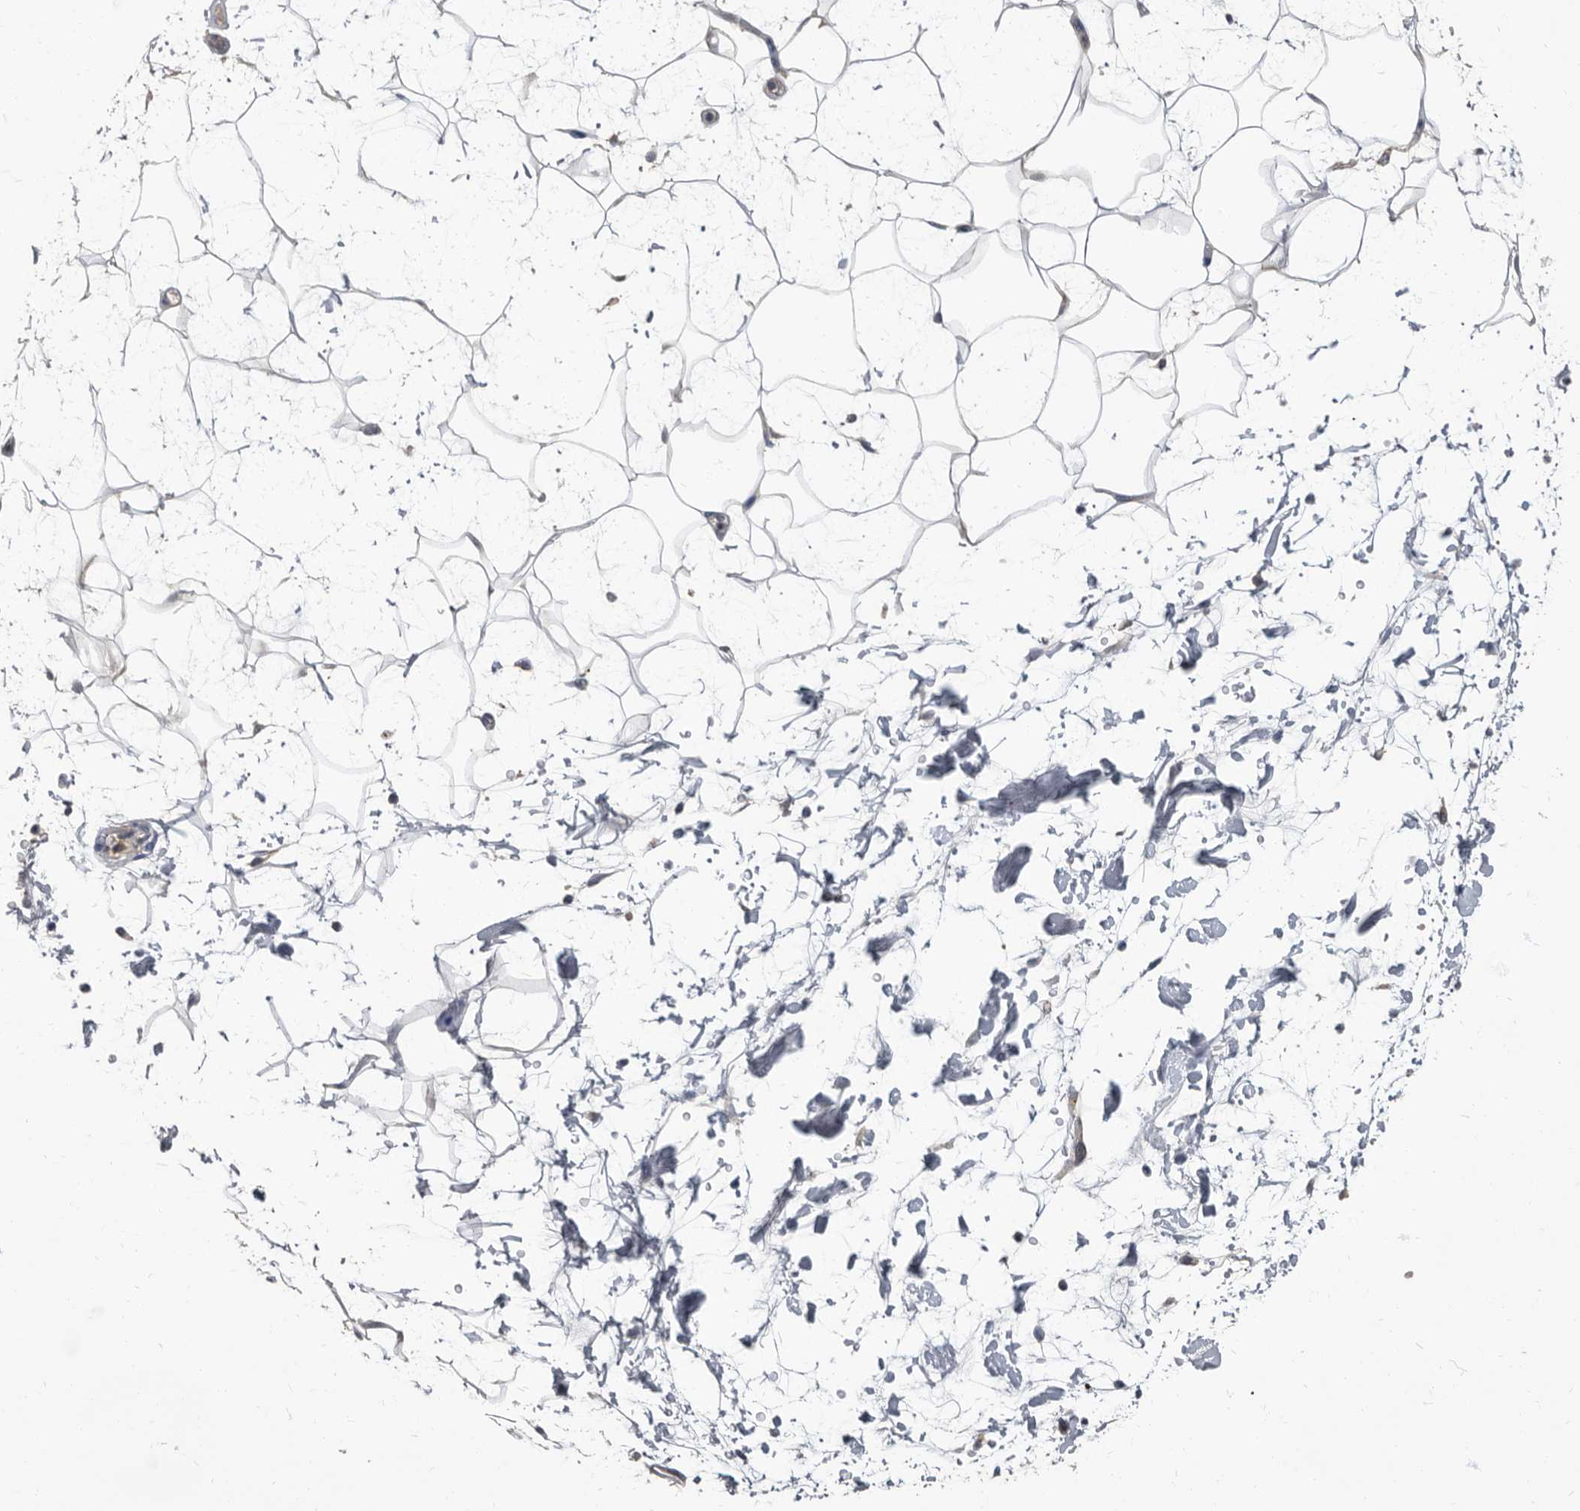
{"staining": {"intensity": "negative", "quantity": "none", "location": "none"}, "tissue": "adipose tissue", "cell_type": "Adipocytes", "image_type": "normal", "snomed": [{"axis": "morphology", "description": "Normal tissue, NOS"}, {"axis": "topography", "description": "Soft tissue"}], "caption": "IHC of normal human adipose tissue demonstrates no positivity in adipocytes. (Stains: DAB immunohistochemistry (IHC) with hematoxylin counter stain, Microscopy: brightfield microscopy at high magnification).", "gene": "CDV3", "patient": {"sex": "male", "age": 72}}